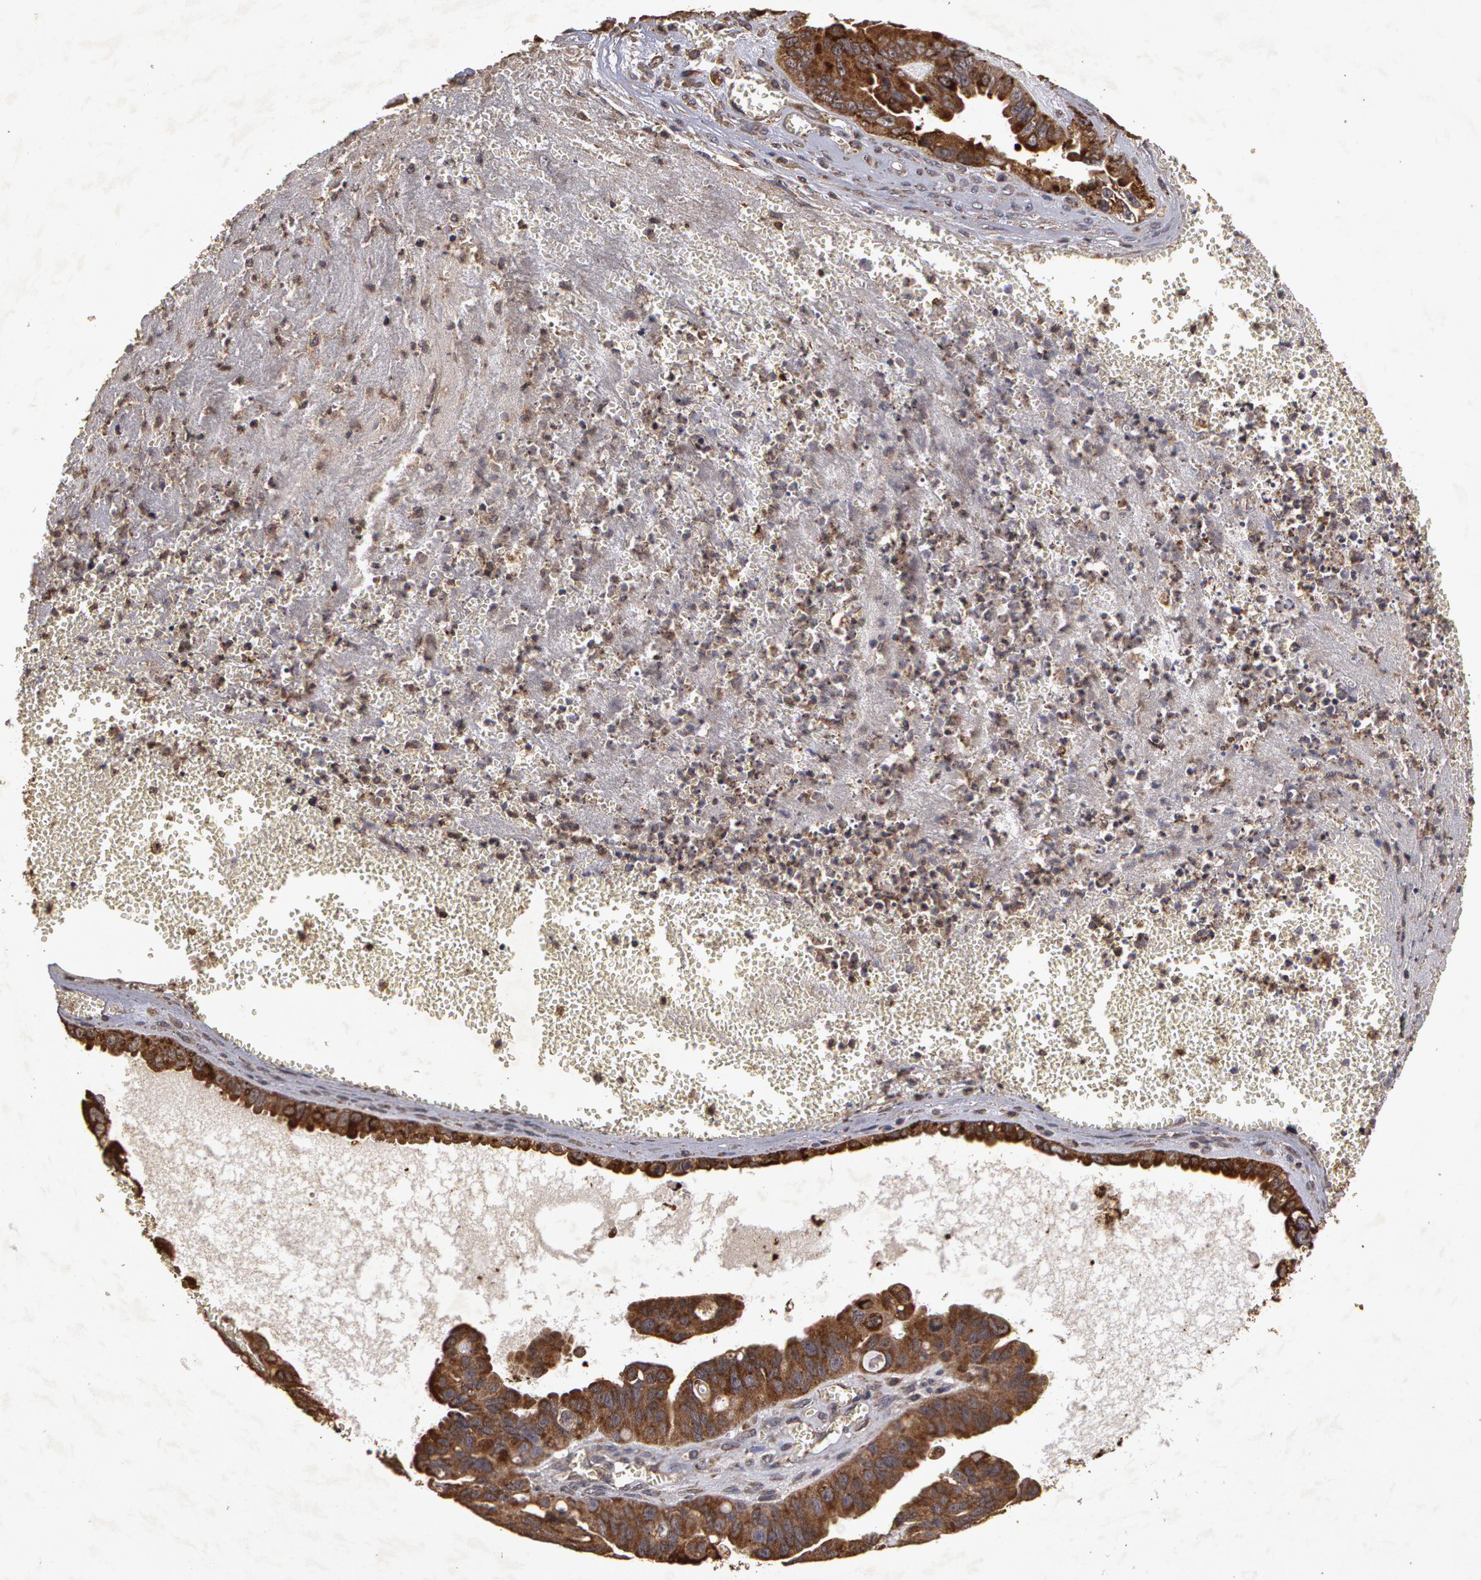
{"staining": {"intensity": "moderate", "quantity": ">75%", "location": "cytoplasmic/membranous"}, "tissue": "ovarian cancer", "cell_type": "Tumor cells", "image_type": "cancer", "snomed": [{"axis": "morphology", "description": "Carcinoma, endometroid"}, {"axis": "topography", "description": "Ovary"}], "caption": "A micrograph of human ovarian cancer (endometroid carcinoma) stained for a protein demonstrates moderate cytoplasmic/membranous brown staining in tumor cells. (brown staining indicates protein expression, while blue staining denotes nuclei).", "gene": "CALR", "patient": {"sex": "female", "age": 85}}